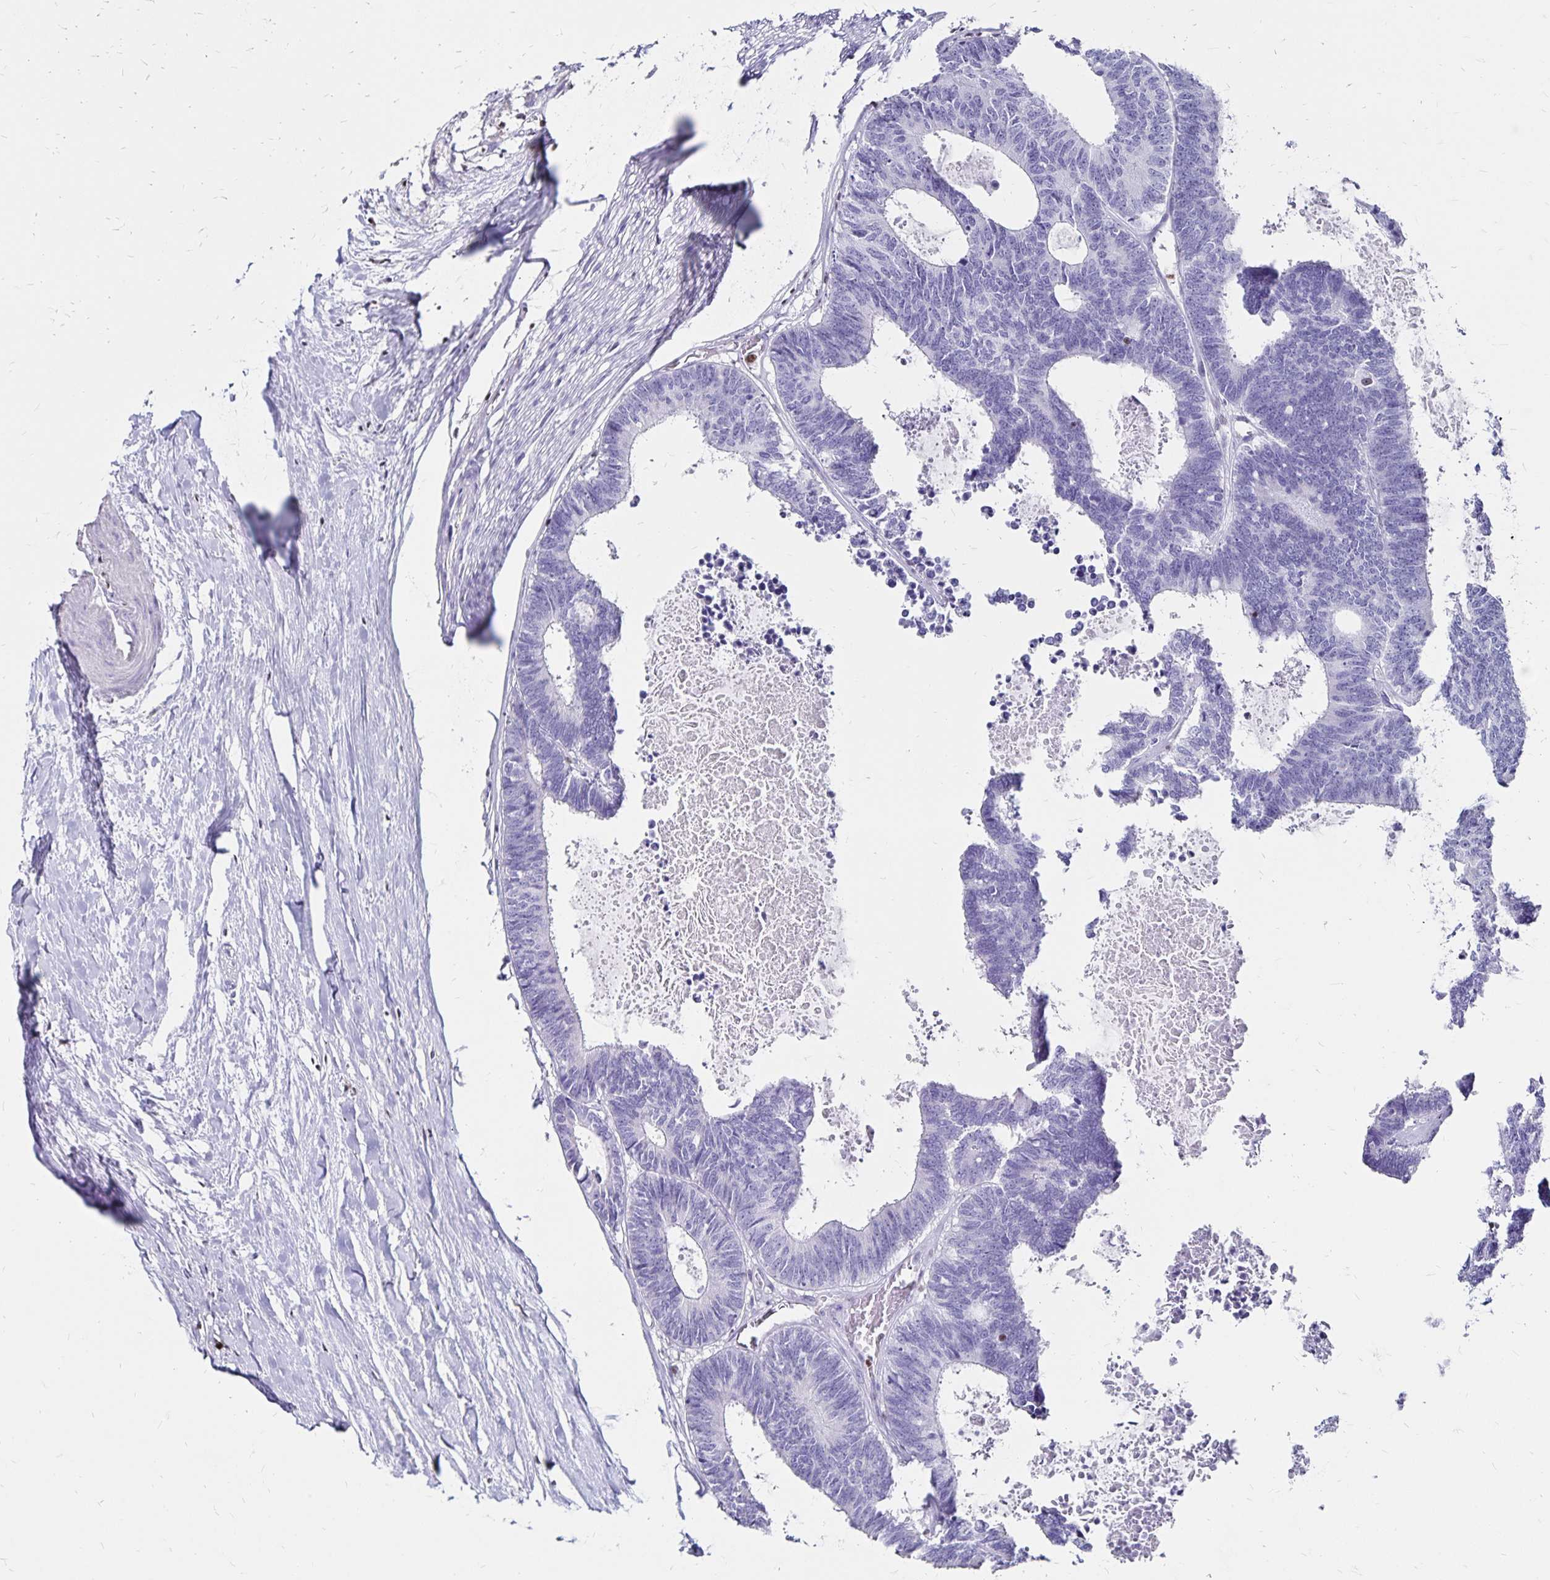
{"staining": {"intensity": "negative", "quantity": "none", "location": "none"}, "tissue": "colorectal cancer", "cell_type": "Tumor cells", "image_type": "cancer", "snomed": [{"axis": "morphology", "description": "Adenocarcinoma, NOS"}, {"axis": "topography", "description": "Colon"}, {"axis": "topography", "description": "Rectum"}], "caption": "This histopathology image is of adenocarcinoma (colorectal) stained with immunohistochemistry (IHC) to label a protein in brown with the nuclei are counter-stained blue. There is no expression in tumor cells.", "gene": "IKZF1", "patient": {"sex": "male", "age": 57}}